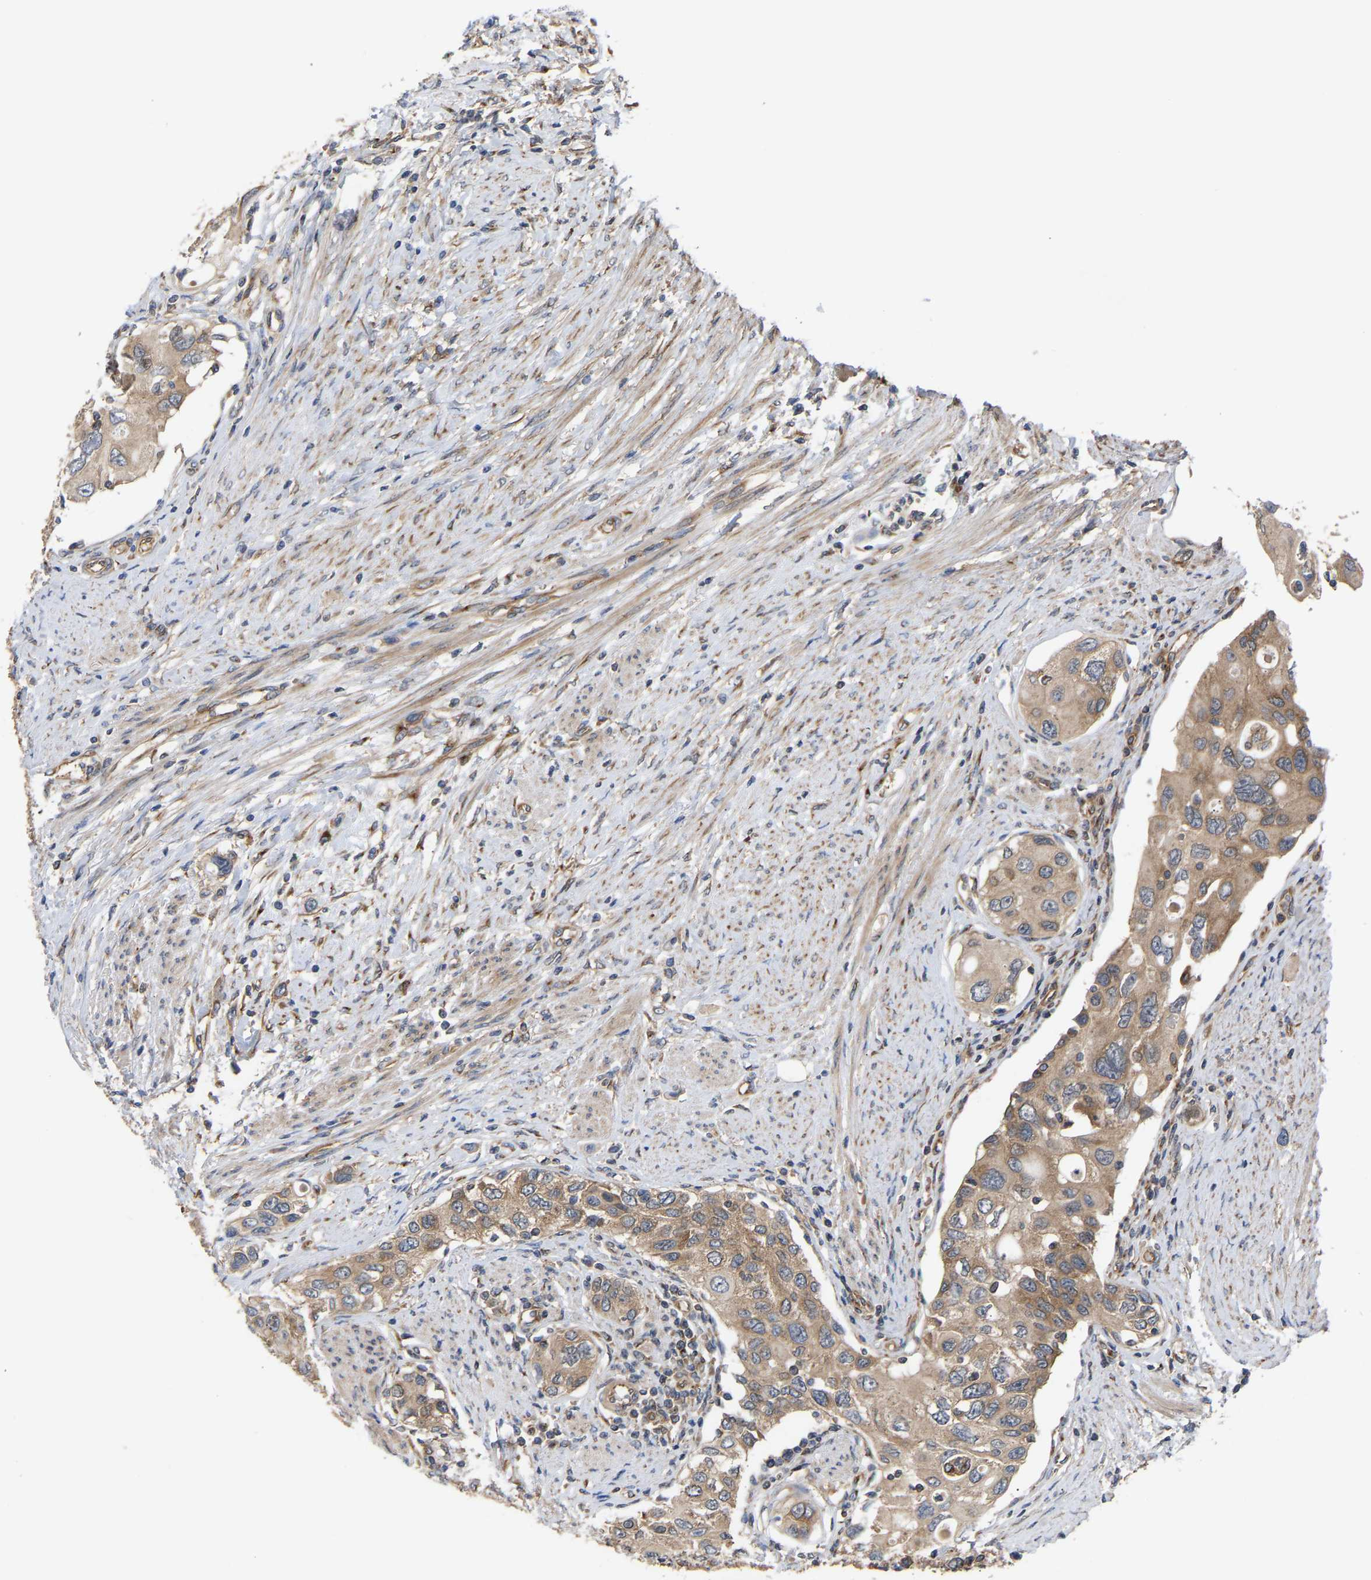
{"staining": {"intensity": "moderate", "quantity": ">75%", "location": "cytoplasmic/membranous"}, "tissue": "urothelial cancer", "cell_type": "Tumor cells", "image_type": "cancer", "snomed": [{"axis": "morphology", "description": "Urothelial carcinoma, High grade"}, {"axis": "topography", "description": "Urinary bladder"}], "caption": "High-magnification brightfield microscopy of urothelial carcinoma (high-grade) stained with DAB (3,3'-diaminobenzidine) (brown) and counterstained with hematoxylin (blue). tumor cells exhibit moderate cytoplasmic/membranous expression is seen in about>75% of cells.", "gene": "LAPTM4B", "patient": {"sex": "female", "age": 56}}